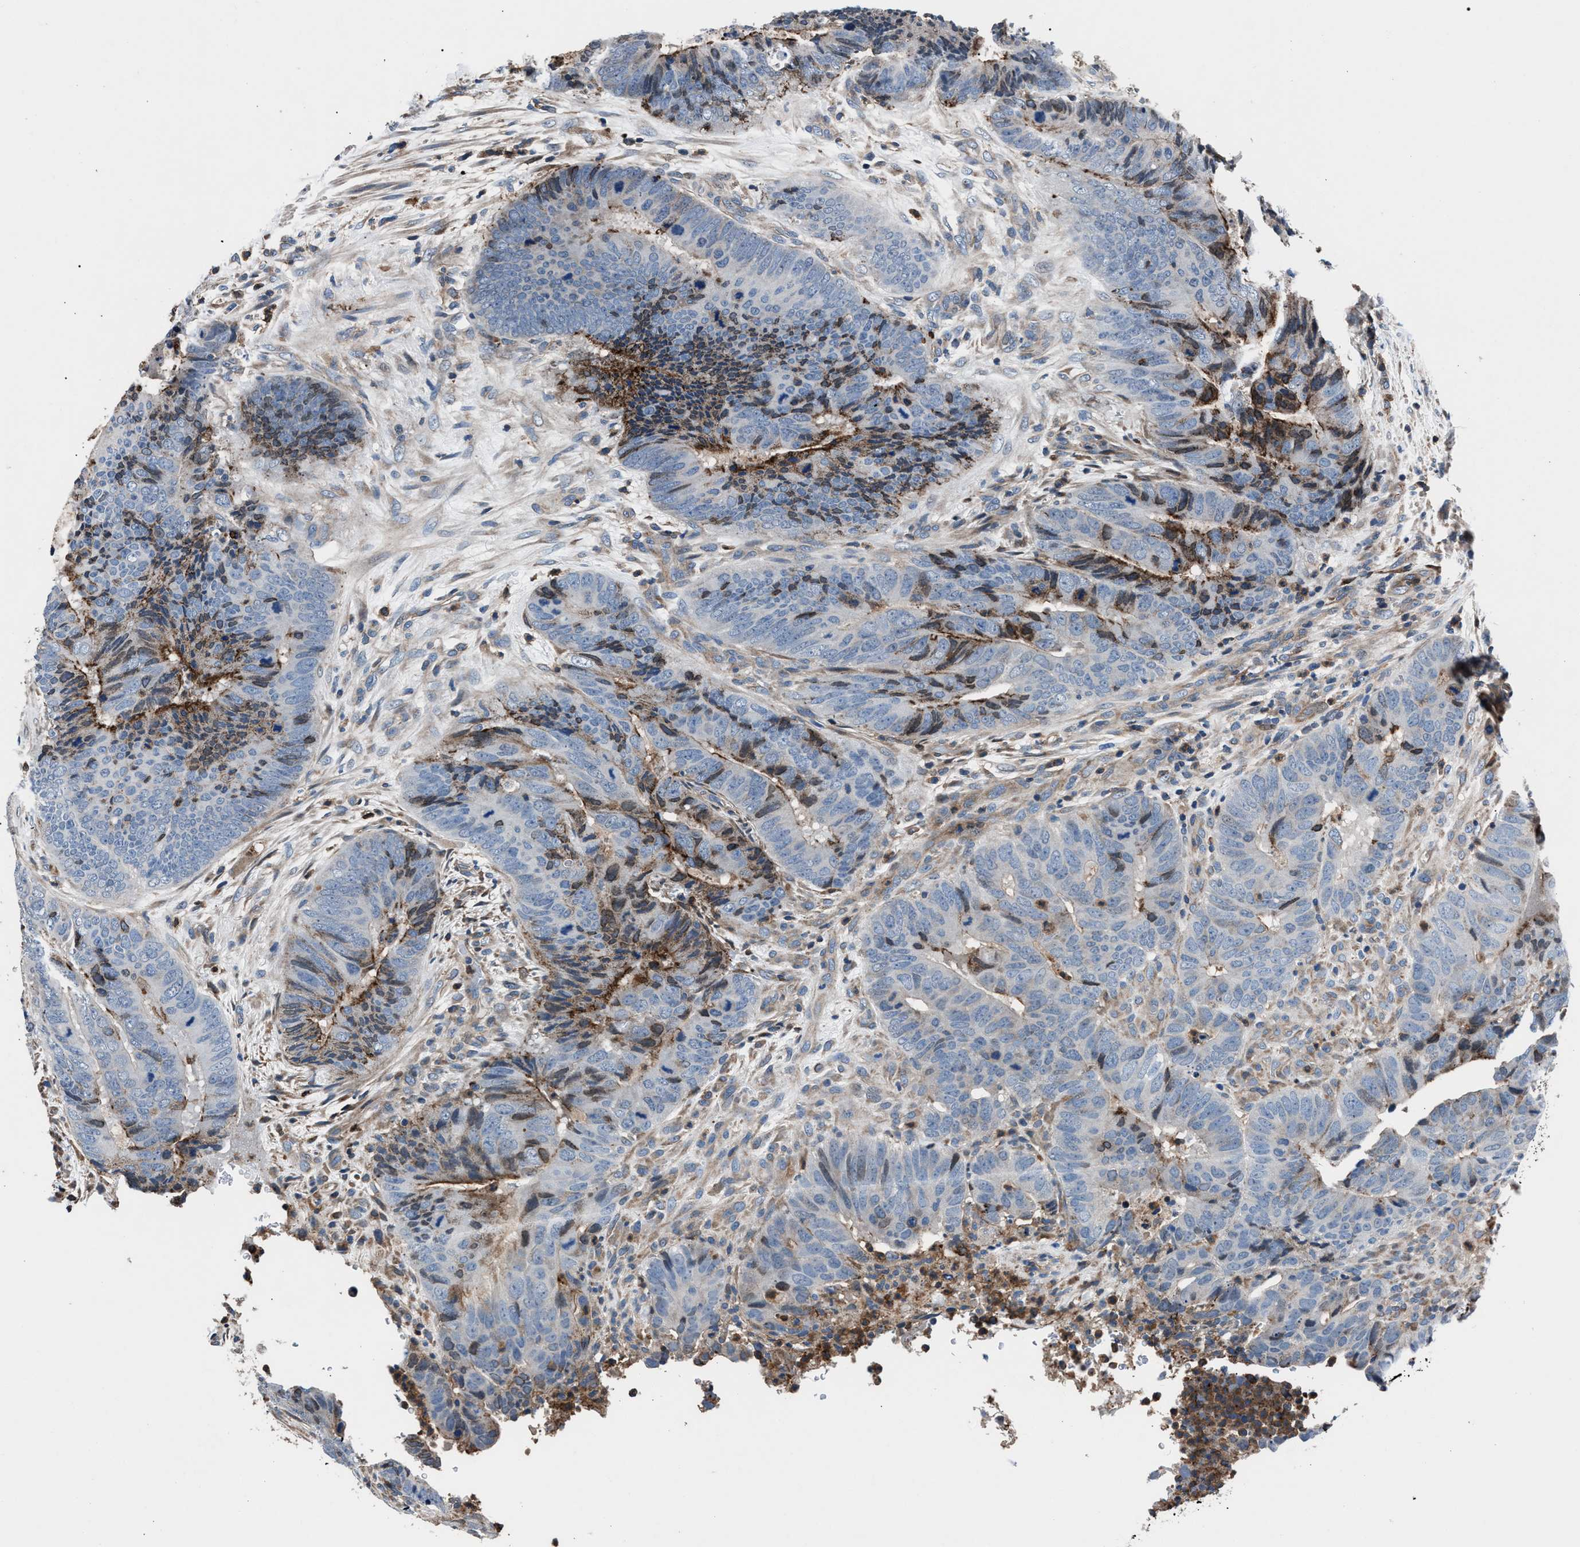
{"staining": {"intensity": "moderate", "quantity": "<25%", "location": "cytoplasmic/membranous"}, "tissue": "colorectal cancer", "cell_type": "Tumor cells", "image_type": "cancer", "snomed": [{"axis": "morphology", "description": "Adenocarcinoma, NOS"}, {"axis": "topography", "description": "Colon"}], "caption": "Brown immunohistochemical staining in human colorectal cancer reveals moderate cytoplasmic/membranous staining in about <25% of tumor cells.", "gene": "MFSD11", "patient": {"sex": "male", "age": 56}}